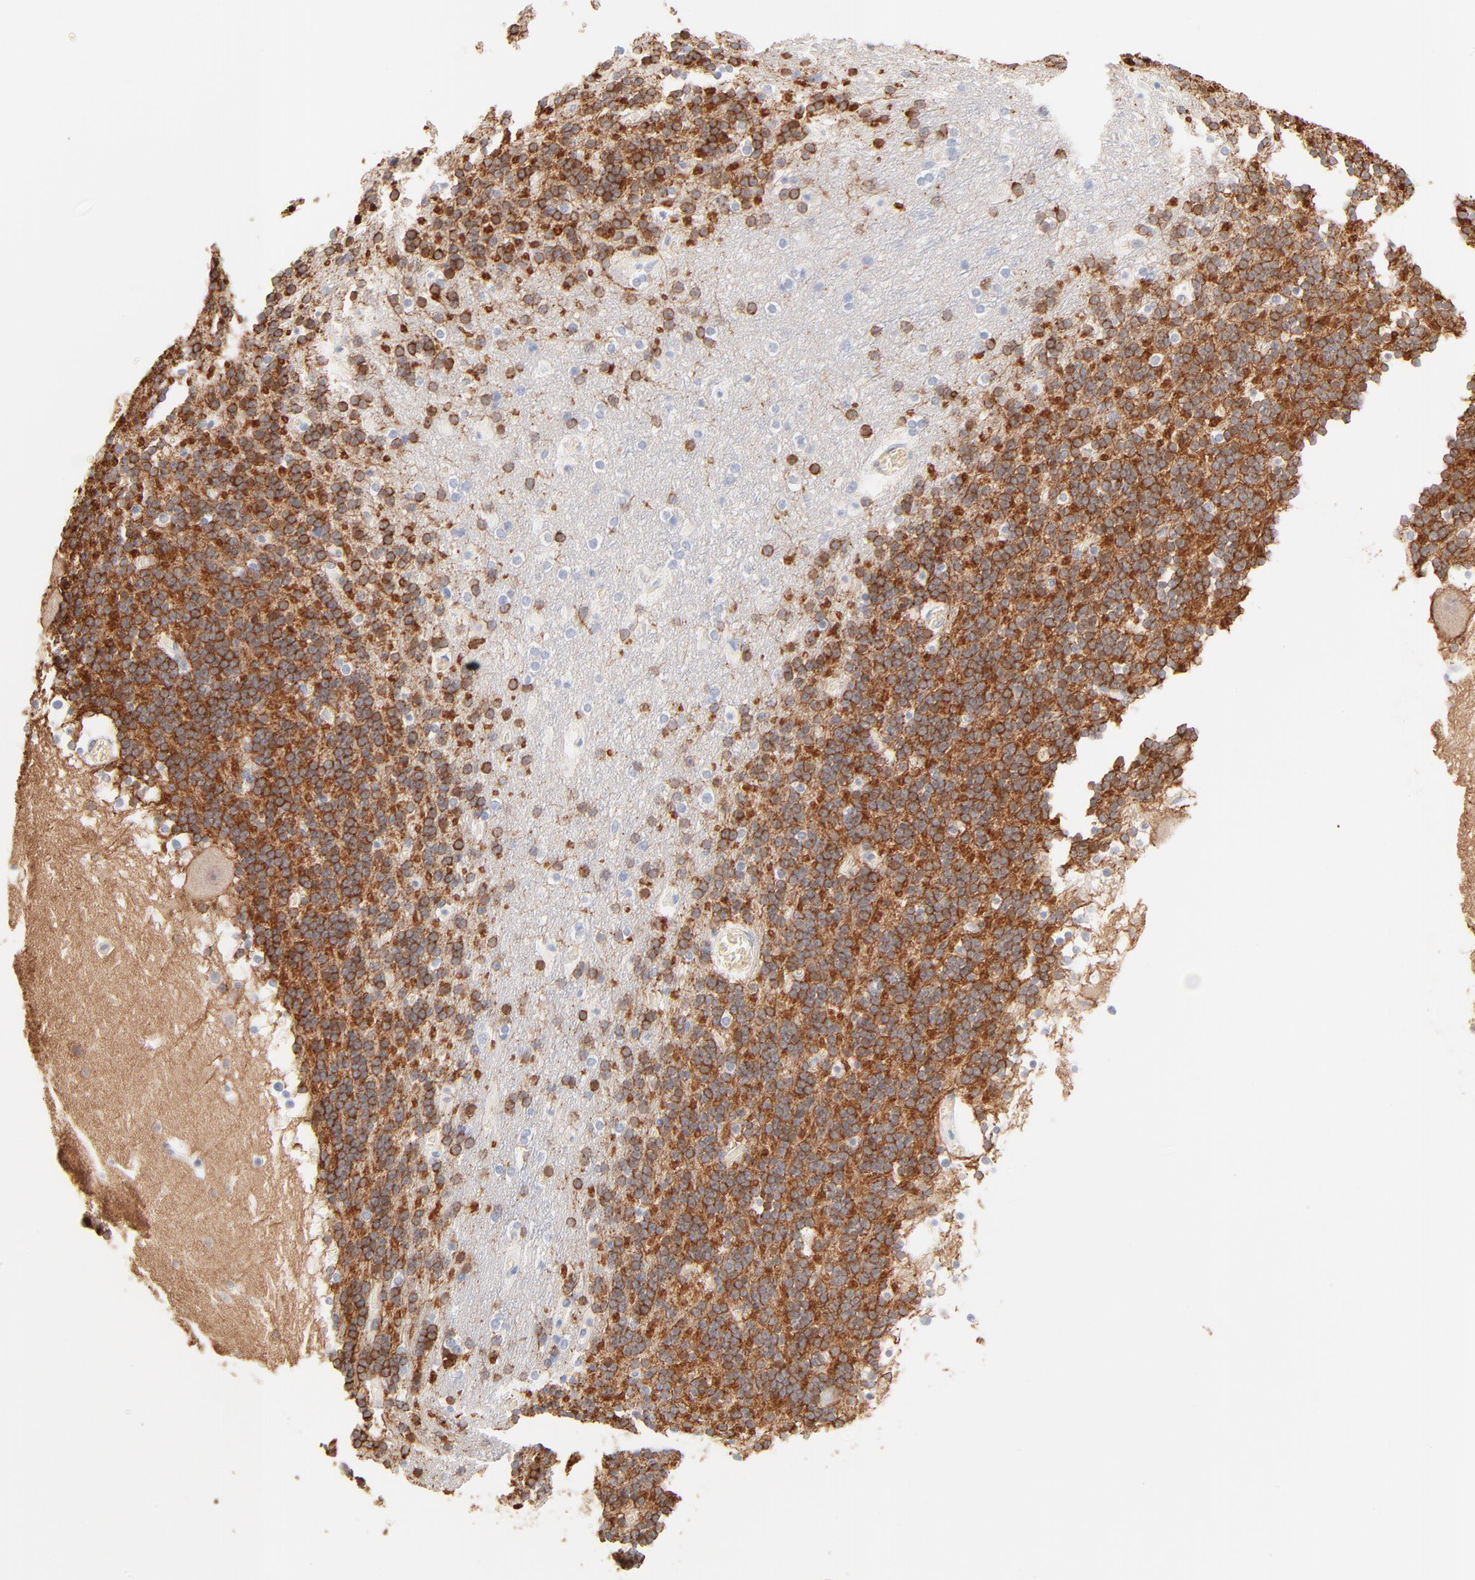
{"staining": {"intensity": "strong", "quantity": ">75%", "location": "cytoplasmic/membranous"}, "tissue": "cerebellum", "cell_type": "Cells in granular layer", "image_type": "normal", "snomed": [{"axis": "morphology", "description": "Normal tissue, NOS"}, {"axis": "topography", "description": "Cerebellum"}], "caption": "Human cerebellum stained for a protein (brown) shows strong cytoplasmic/membranous positive positivity in approximately >75% of cells in granular layer.", "gene": "SPTB", "patient": {"sex": "male", "age": 45}}